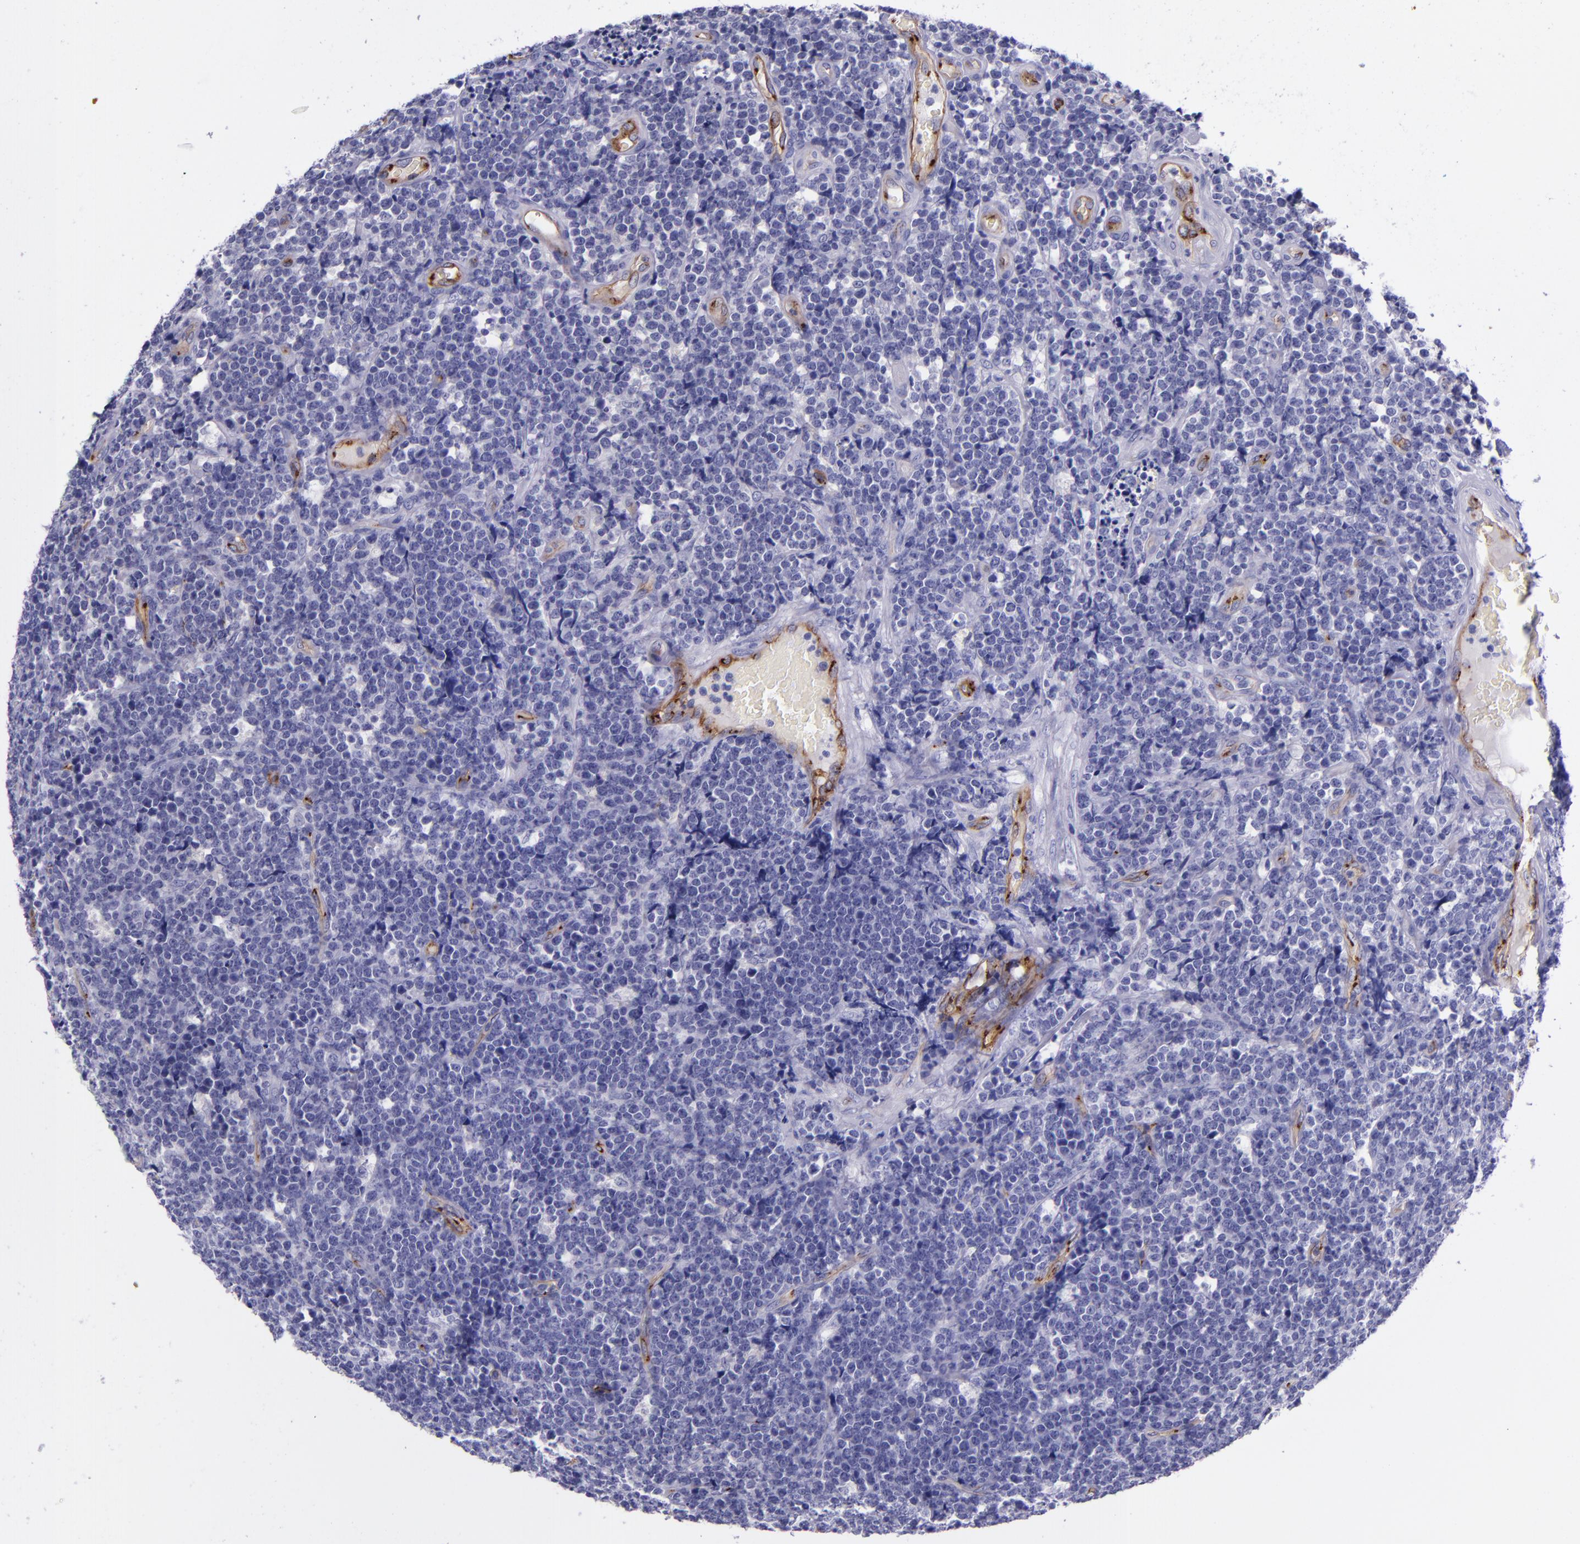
{"staining": {"intensity": "negative", "quantity": "none", "location": "none"}, "tissue": "lymphoma", "cell_type": "Tumor cells", "image_type": "cancer", "snomed": [{"axis": "morphology", "description": "Malignant lymphoma, non-Hodgkin's type, High grade"}, {"axis": "topography", "description": "Small intestine"}, {"axis": "topography", "description": "Colon"}], "caption": "DAB immunohistochemical staining of lymphoma reveals no significant staining in tumor cells.", "gene": "NOS3", "patient": {"sex": "male", "age": 8}}